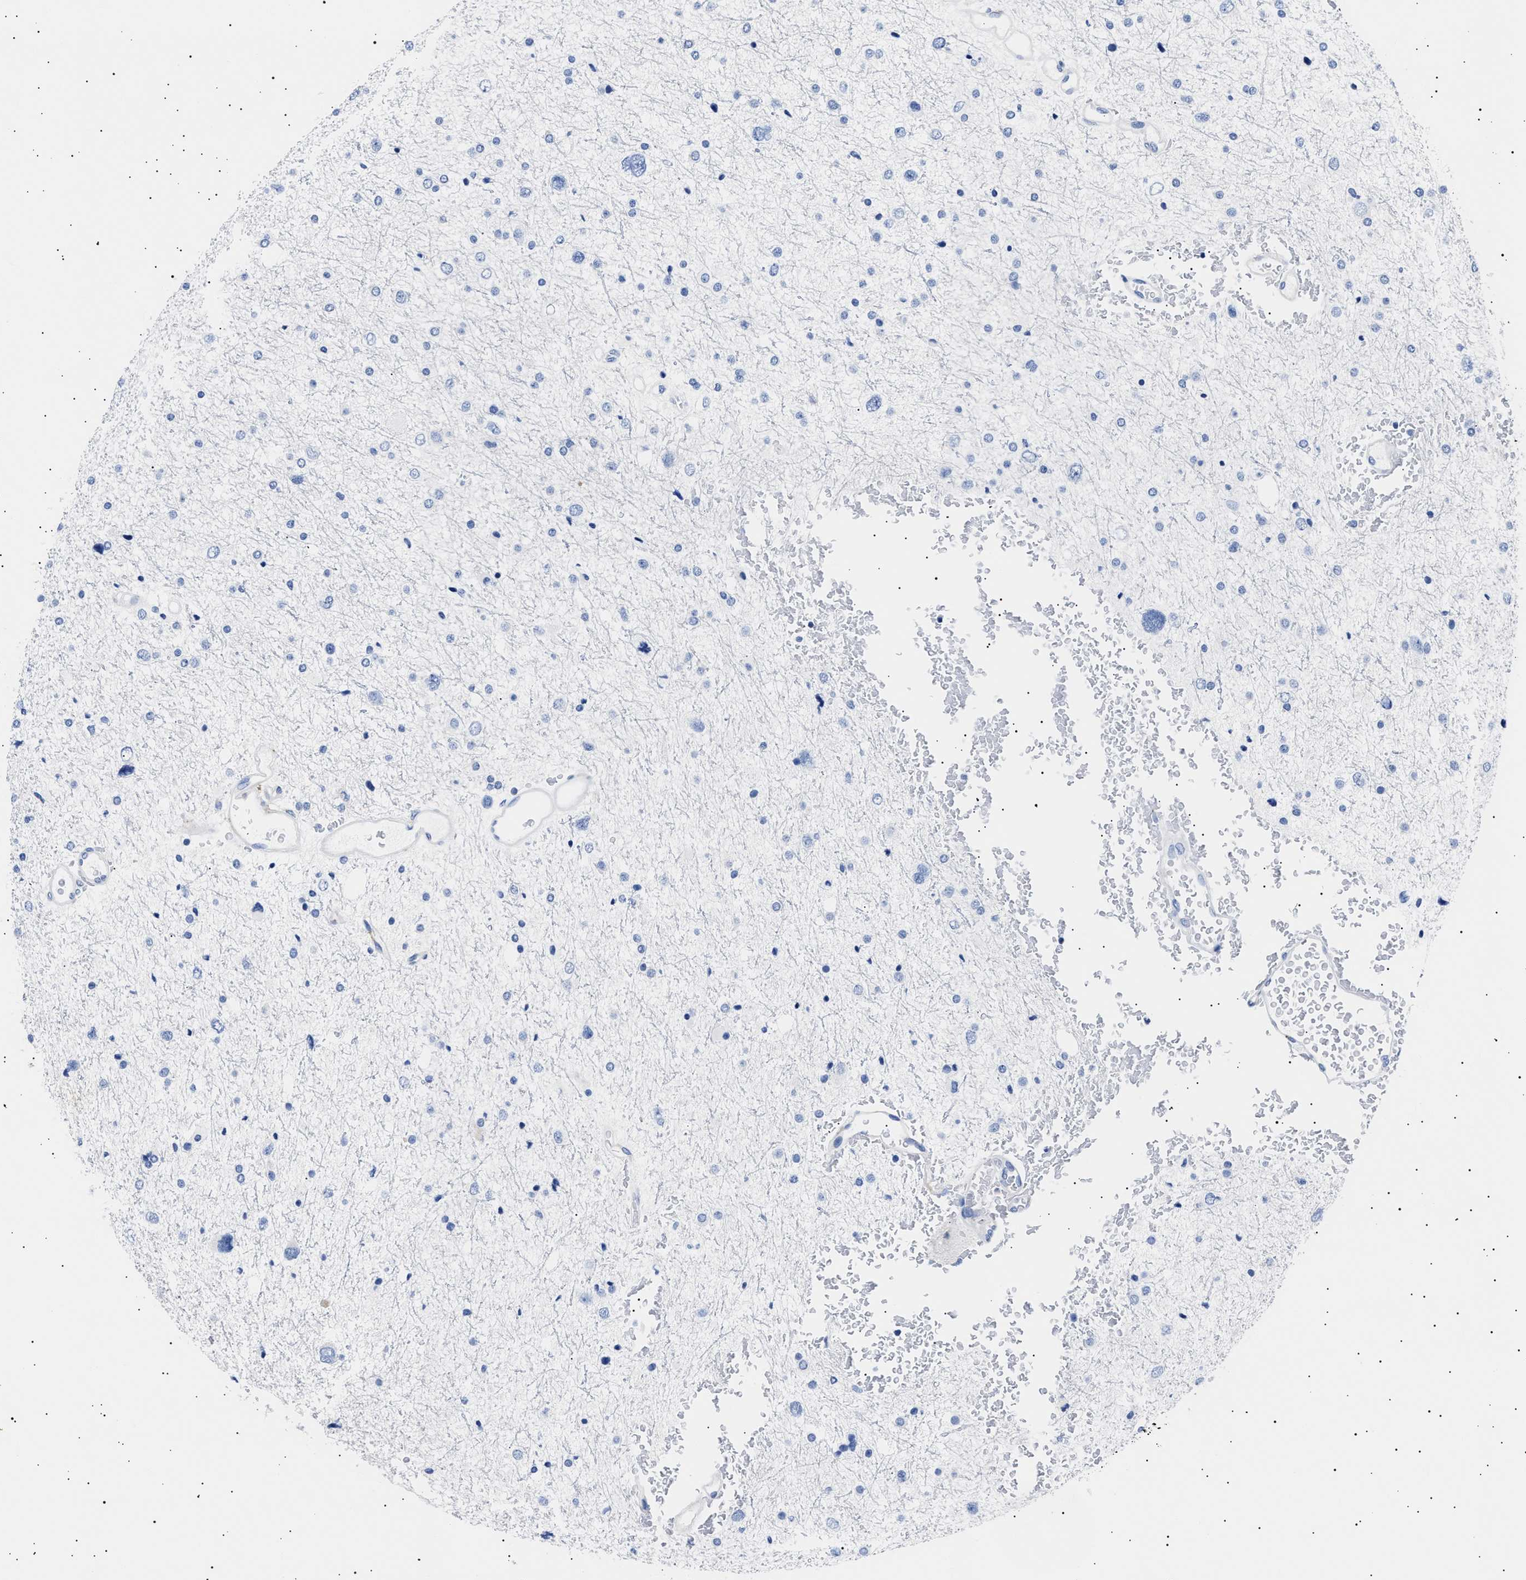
{"staining": {"intensity": "negative", "quantity": "none", "location": "none"}, "tissue": "glioma", "cell_type": "Tumor cells", "image_type": "cancer", "snomed": [{"axis": "morphology", "description": "Glioma, malignant, Low grade"}, {"axis": "topography", "description": "Brain"}], "caption": "DAB (3,3'-diaminobenzidine) immunohistochemical staining of malignant glioma (low-grade) displays no significant positivity in tumor cells.", "gene": "HEMGN", "patient": {"sex": "female", "age": 37}}